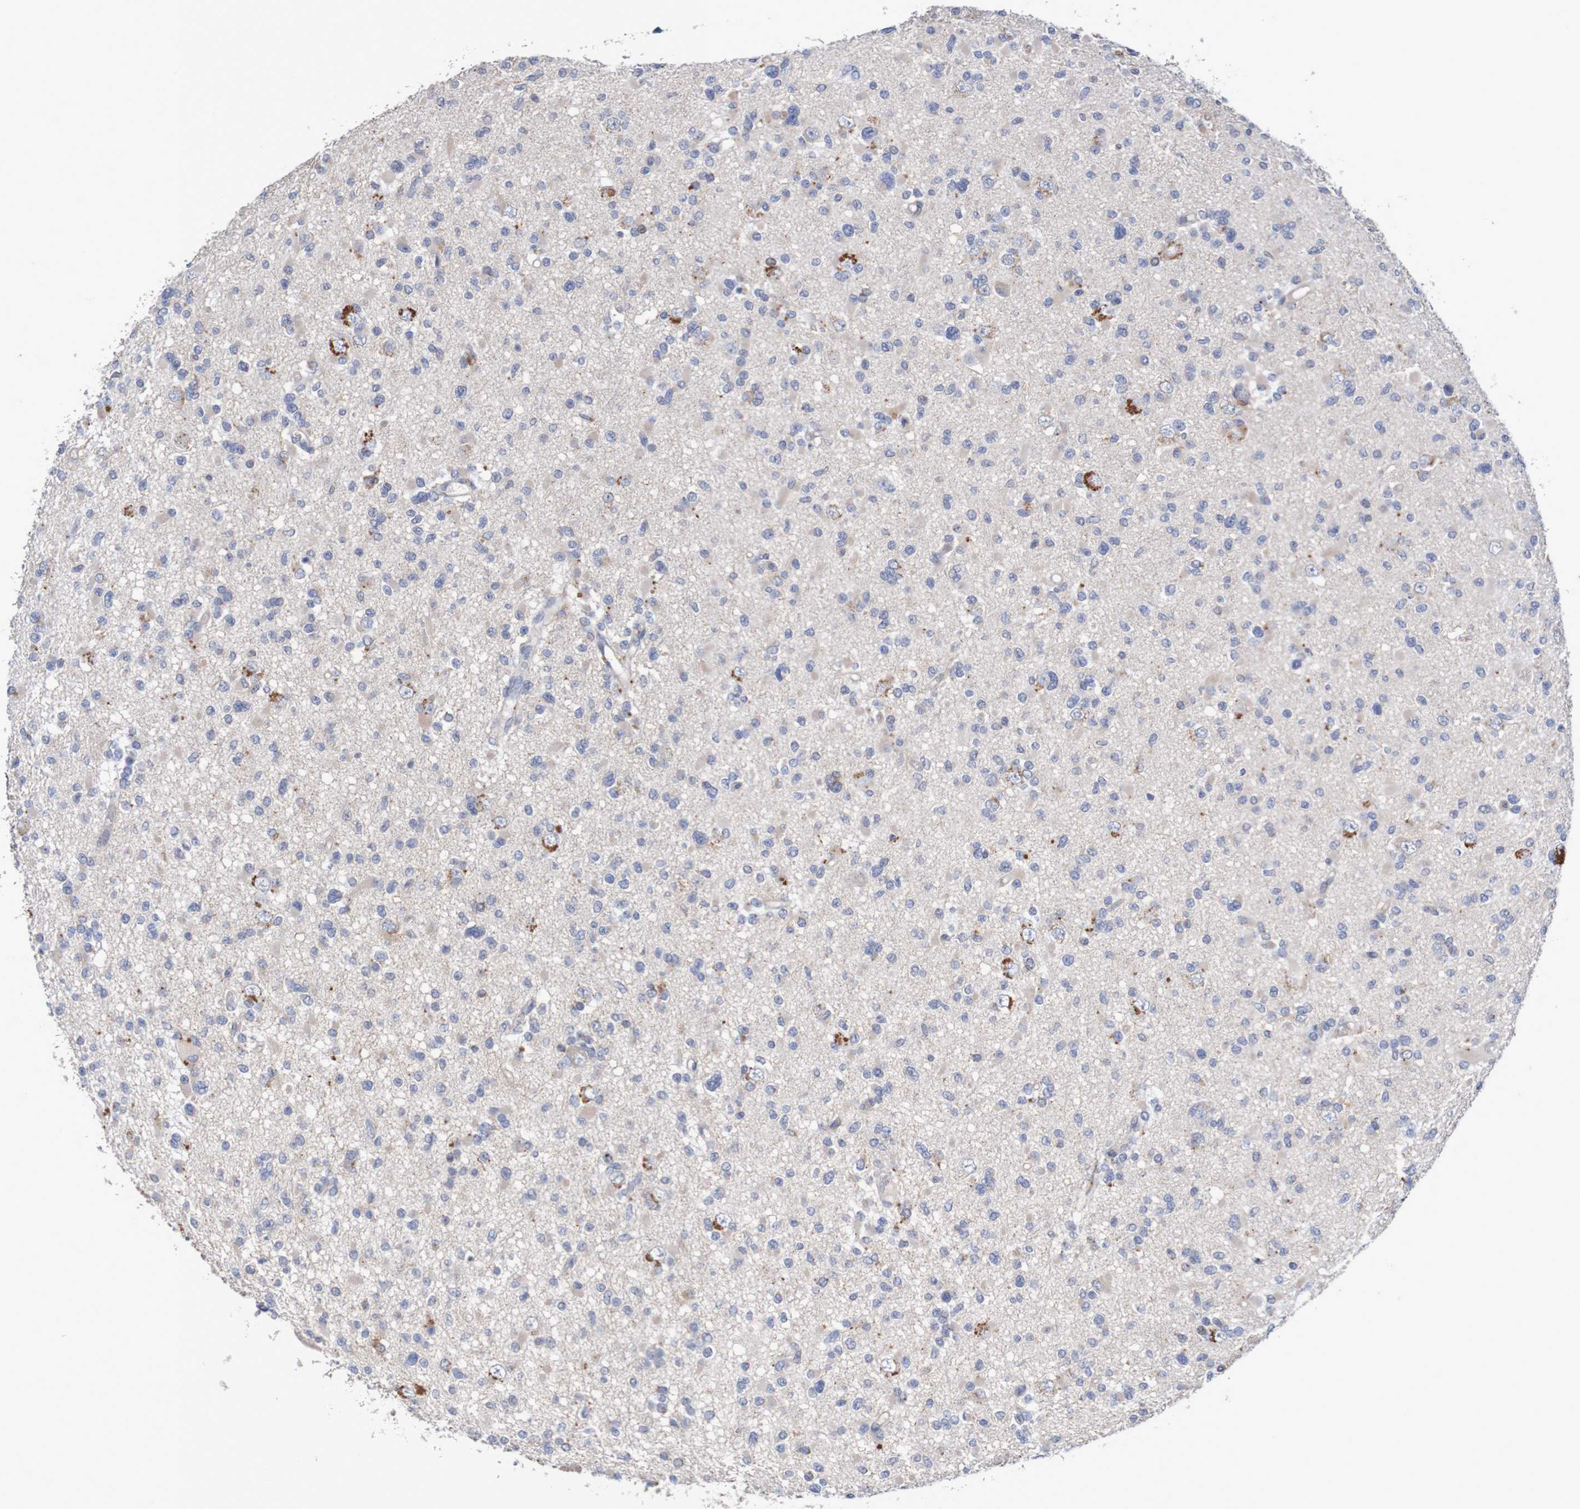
{"staining": {"intensity": "moderate", "quantity": "<25%", "location": "cytoplasmic/membranous"}, "tissue": "glioma", "cell_type": "Tumor cells", "image_type": "cancer", "snomed": [{"axis": "morphology", "description": "Glioma, malignant, Low grade"}, {"axis": "topography", "description": "Brain"}], "caption": "Moderate cytoplasmic/membranous staining is seen in approximately <25% of tumor cells in glioma.", "gene": "FBP2", "patient": {"sex": "female", "age": 22}}